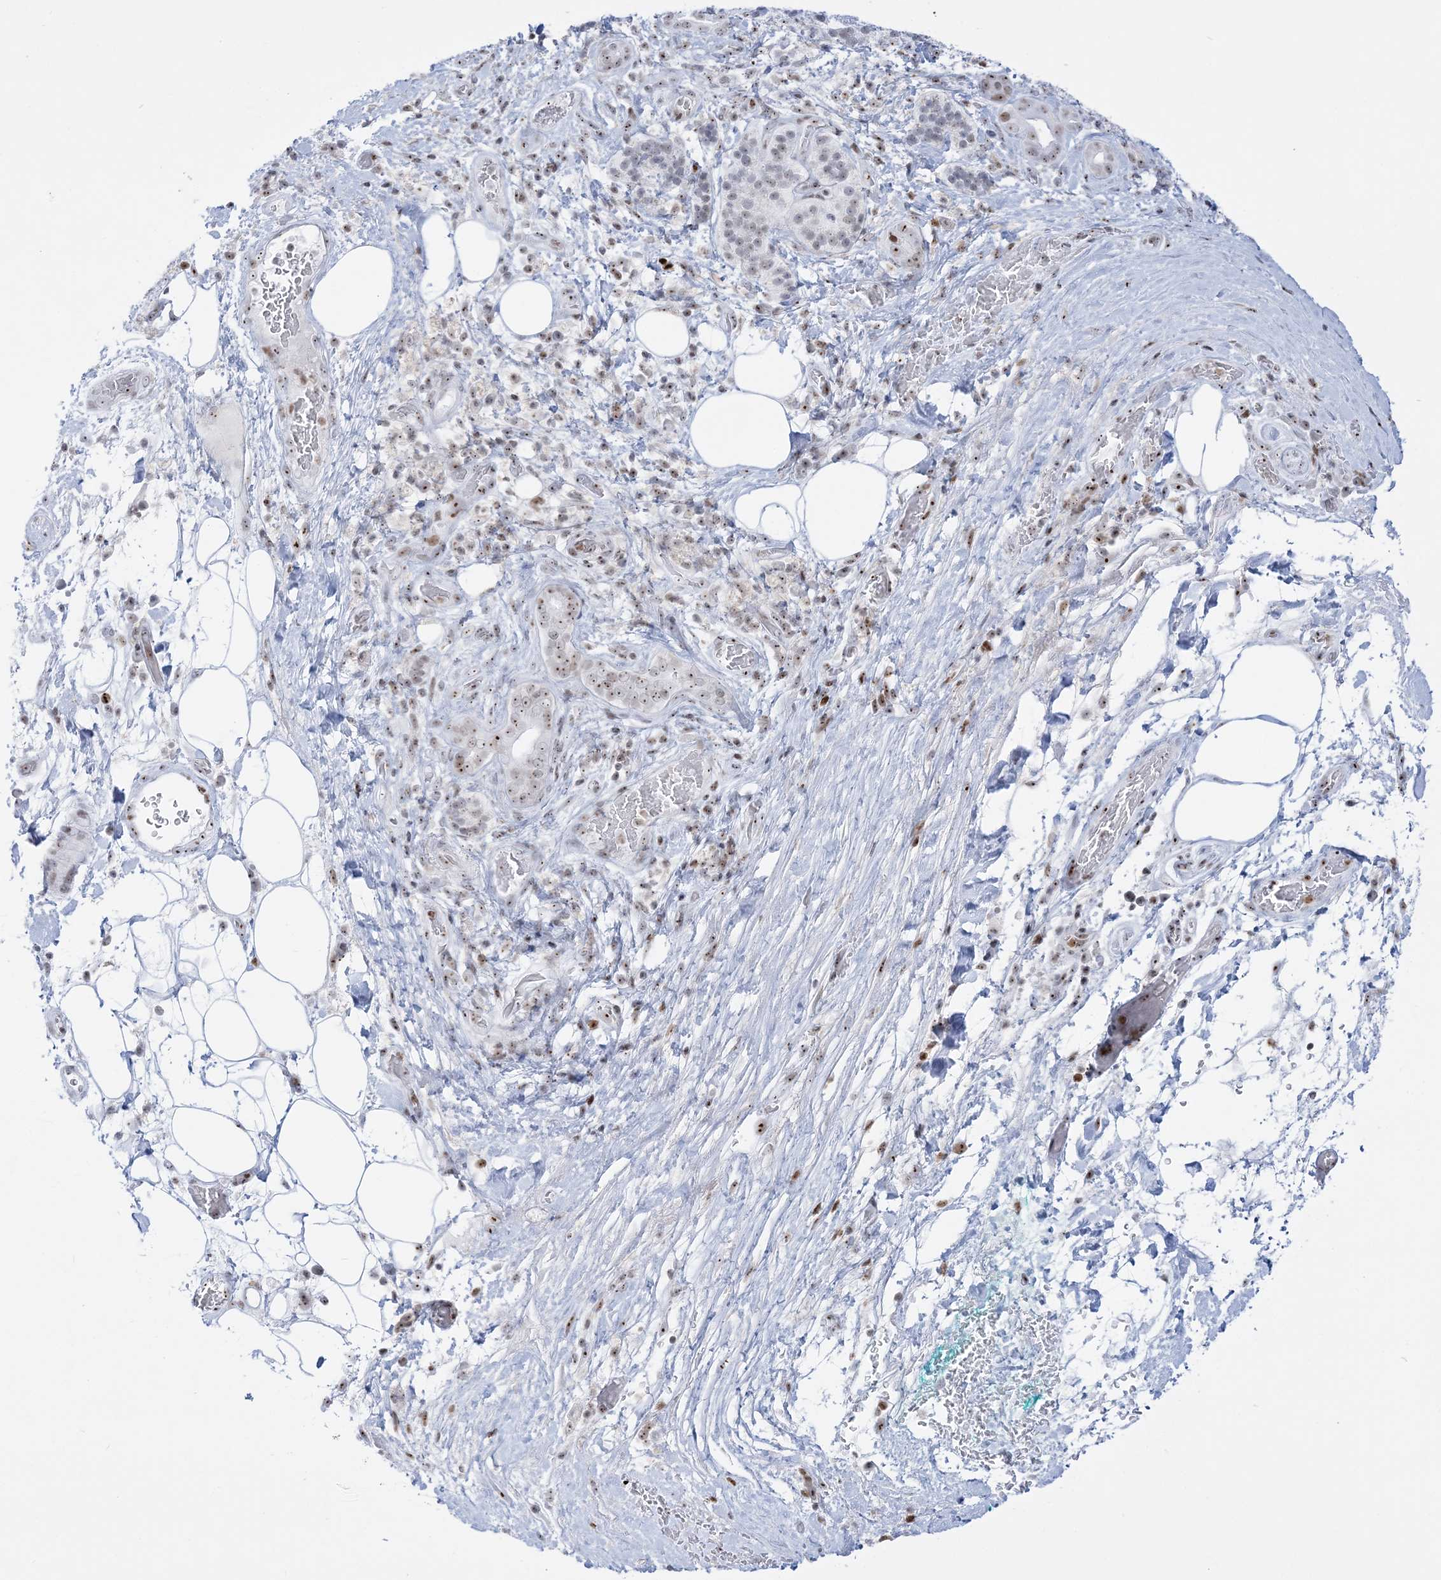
{"staining": {"intensity": "moderate", "quantity": ">75%", "location": "nuclear"}, "tissue": "pancreatic cancer", "cell_type": "Tumor cells", "image_type": "cancer", "snomed": [{"axis": "morphology", "description": "Adenocarcinoma, NOS"}, {"axis": "topography", "description": "Pancreas"}], "caption": "Immunohistochemical staining of human pancreatic cancer (adenocarcinoma) displays medium levels of moderate nuclear protein positivity in approximately >75% of tumor cells.", "gene": "DDX21", "patient": {"sex": "male", "age": 78}}